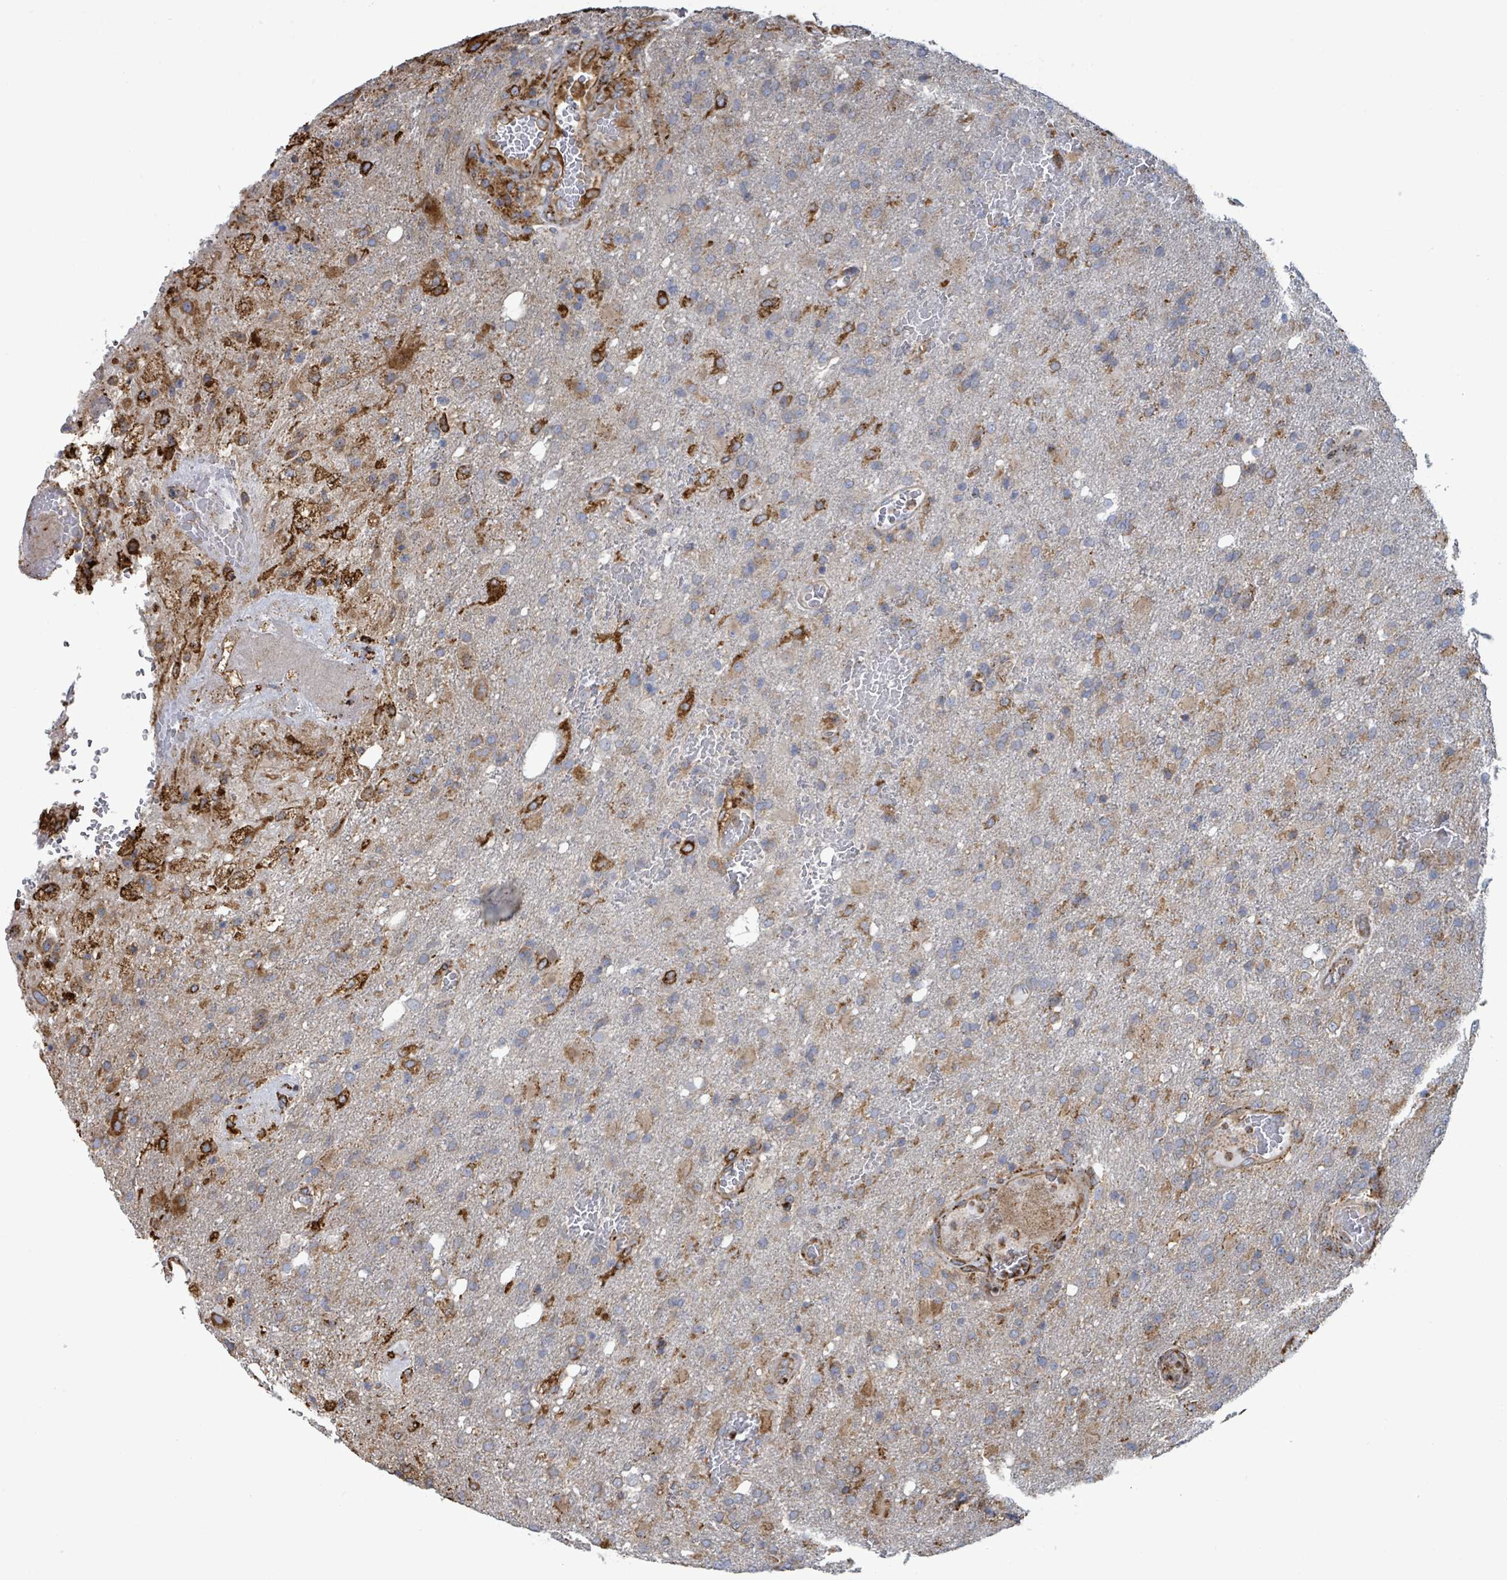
{"staining": {"intensity": "strong", "quantity": "<25%", "location": "cytoplasmic/membranous"}, "tissue": "glioma", "cell_type": "Tumor cells", "image_type": "cancer", "snomed": [{"axis": "morphology", "description": "Glioma, malignant, High grade"}, {"axis": "topography", "description": "Brain"}], "caption": "Glioma stained for a protein (brown) demonstrates strong cytoplasmic/membranous positive staining in about <25% of tumor cells.", "gene": "RFPL4A", "patient": {"sex": "female", "age": 74}}